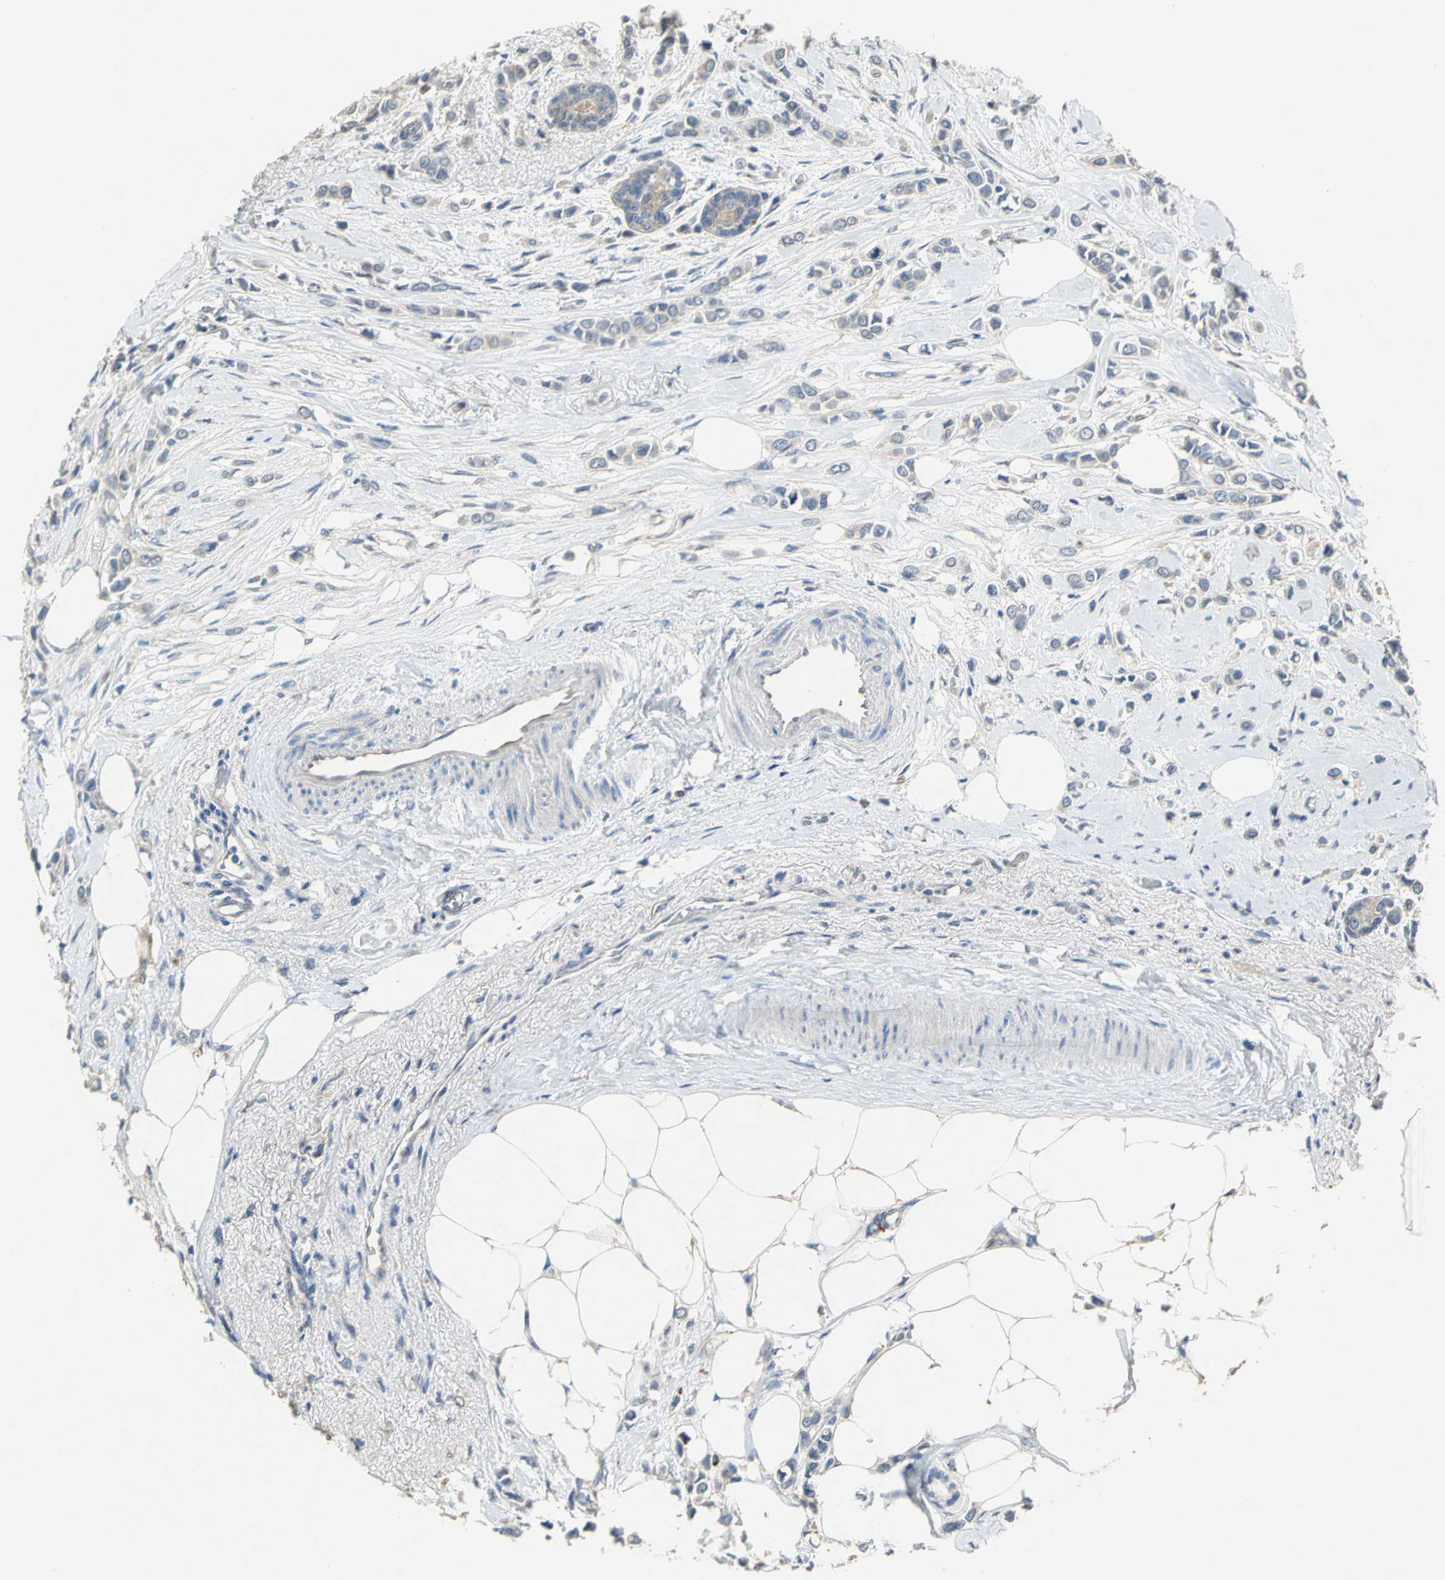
{"staining": {"intensity": "negative", "quantity": "none", "location": "none"}, "tissue": "breast cancer", "cell_type": "Tumor cells", "image_type": "cancer", "snomed": [{"axis": "morphology", "description": "Lobular carcinoma"}, {"axis": "topography", "description": "Breast"}], "caption": "Breast cancer (lobular carcinoma) stained for a protein using immunohistochemistry reveals no staining tumor cells.", "gene": "IL17RB", "patient": {"sex": "female", "age": 51}}